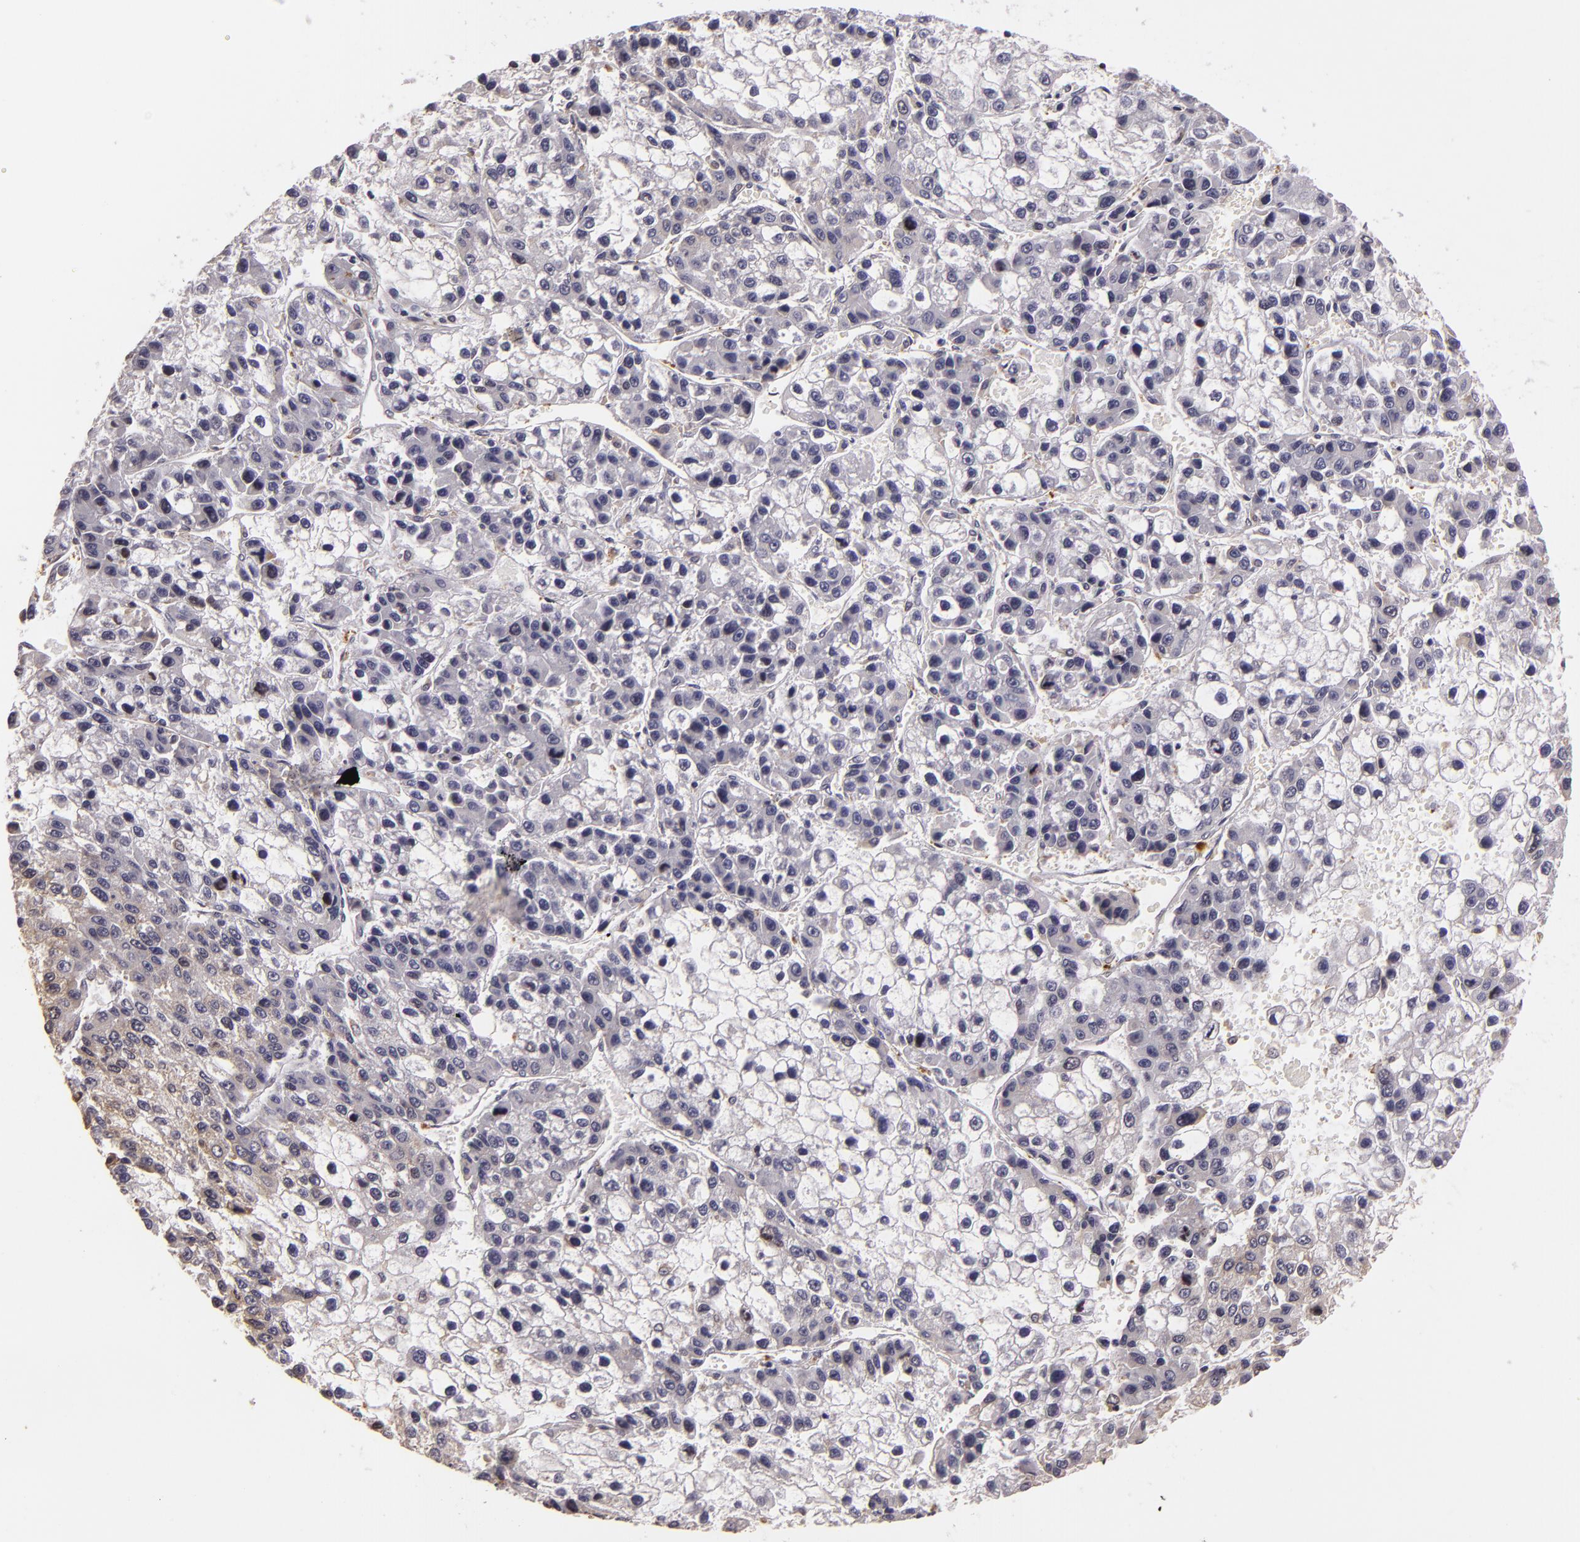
{"staining": {"intensity": "negative", "quantity": "none", "location": "none"}, "tissue": "liver cancer", "cell_type": "Tumor cells", "image_type": "cancer", "snomed": [{"axis": "morphology", "description": "Carcinoma, Hepatocellular, NOS"}, {"axis": "topography", "description": "Liver"}], "caption": "Immunohistochemistry (IHC) of human liver cancer exhibits no staining in tumor cells. Nuclei are stained in blue.", "gene": "SYTL4", "patient": {"sex": "female", "age": 66}}